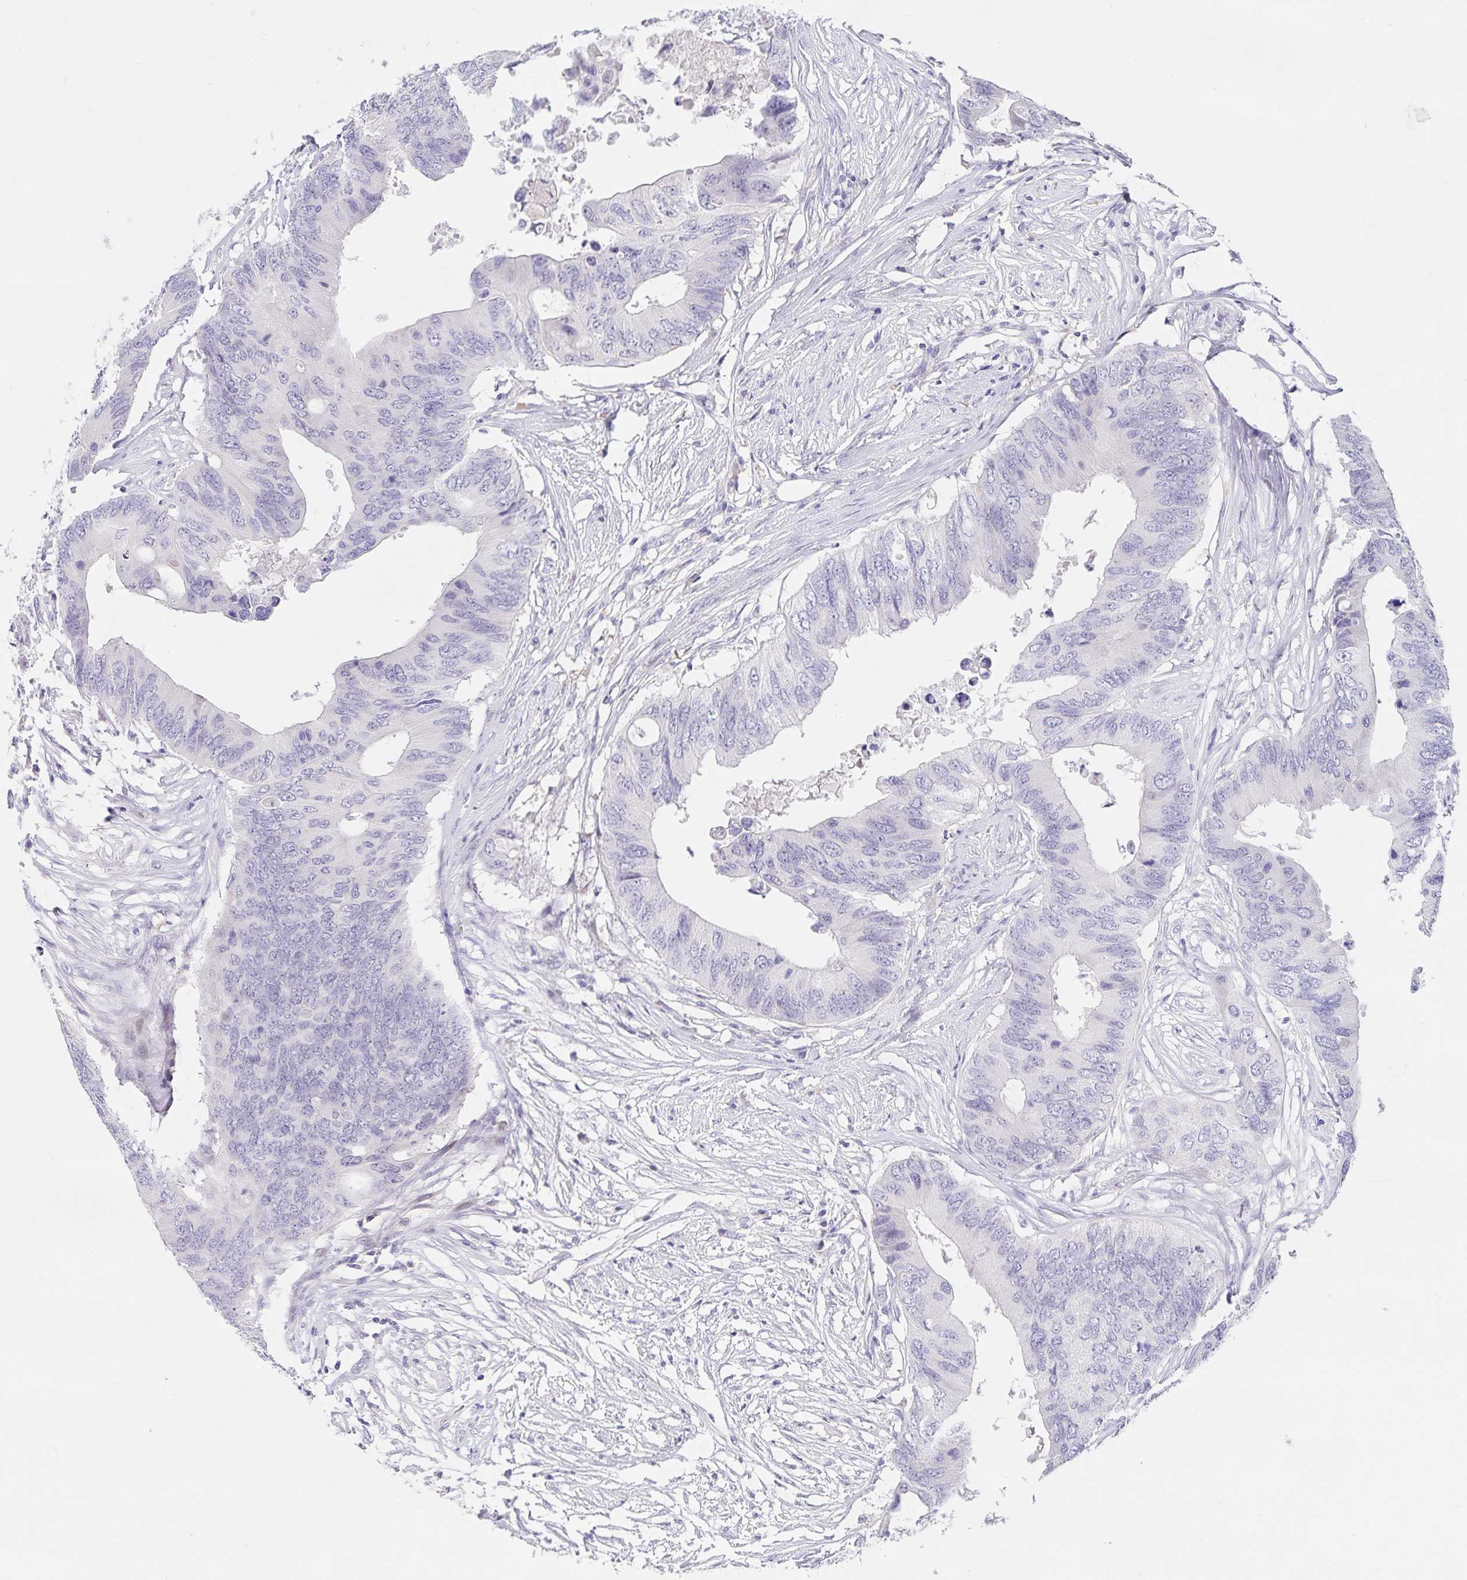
{"staining": {"intensity": "negative", "quantity": "none", "location": "none"}, "tissue": "colorectal cancer", "cell_type": "Tumor cells", "image_type": "cancer", "snomed": [{"axis": "morphology", "description": "Adenocarcinoma, NOS"}, {"axis": "topography", "description": "Colon"}], "caption": "Protein analysis of colorectal cancer reveals no significant positivity in tumor cells.", "gene": "KBTBD13", "patient": {"sex": "male", "age": 71}}